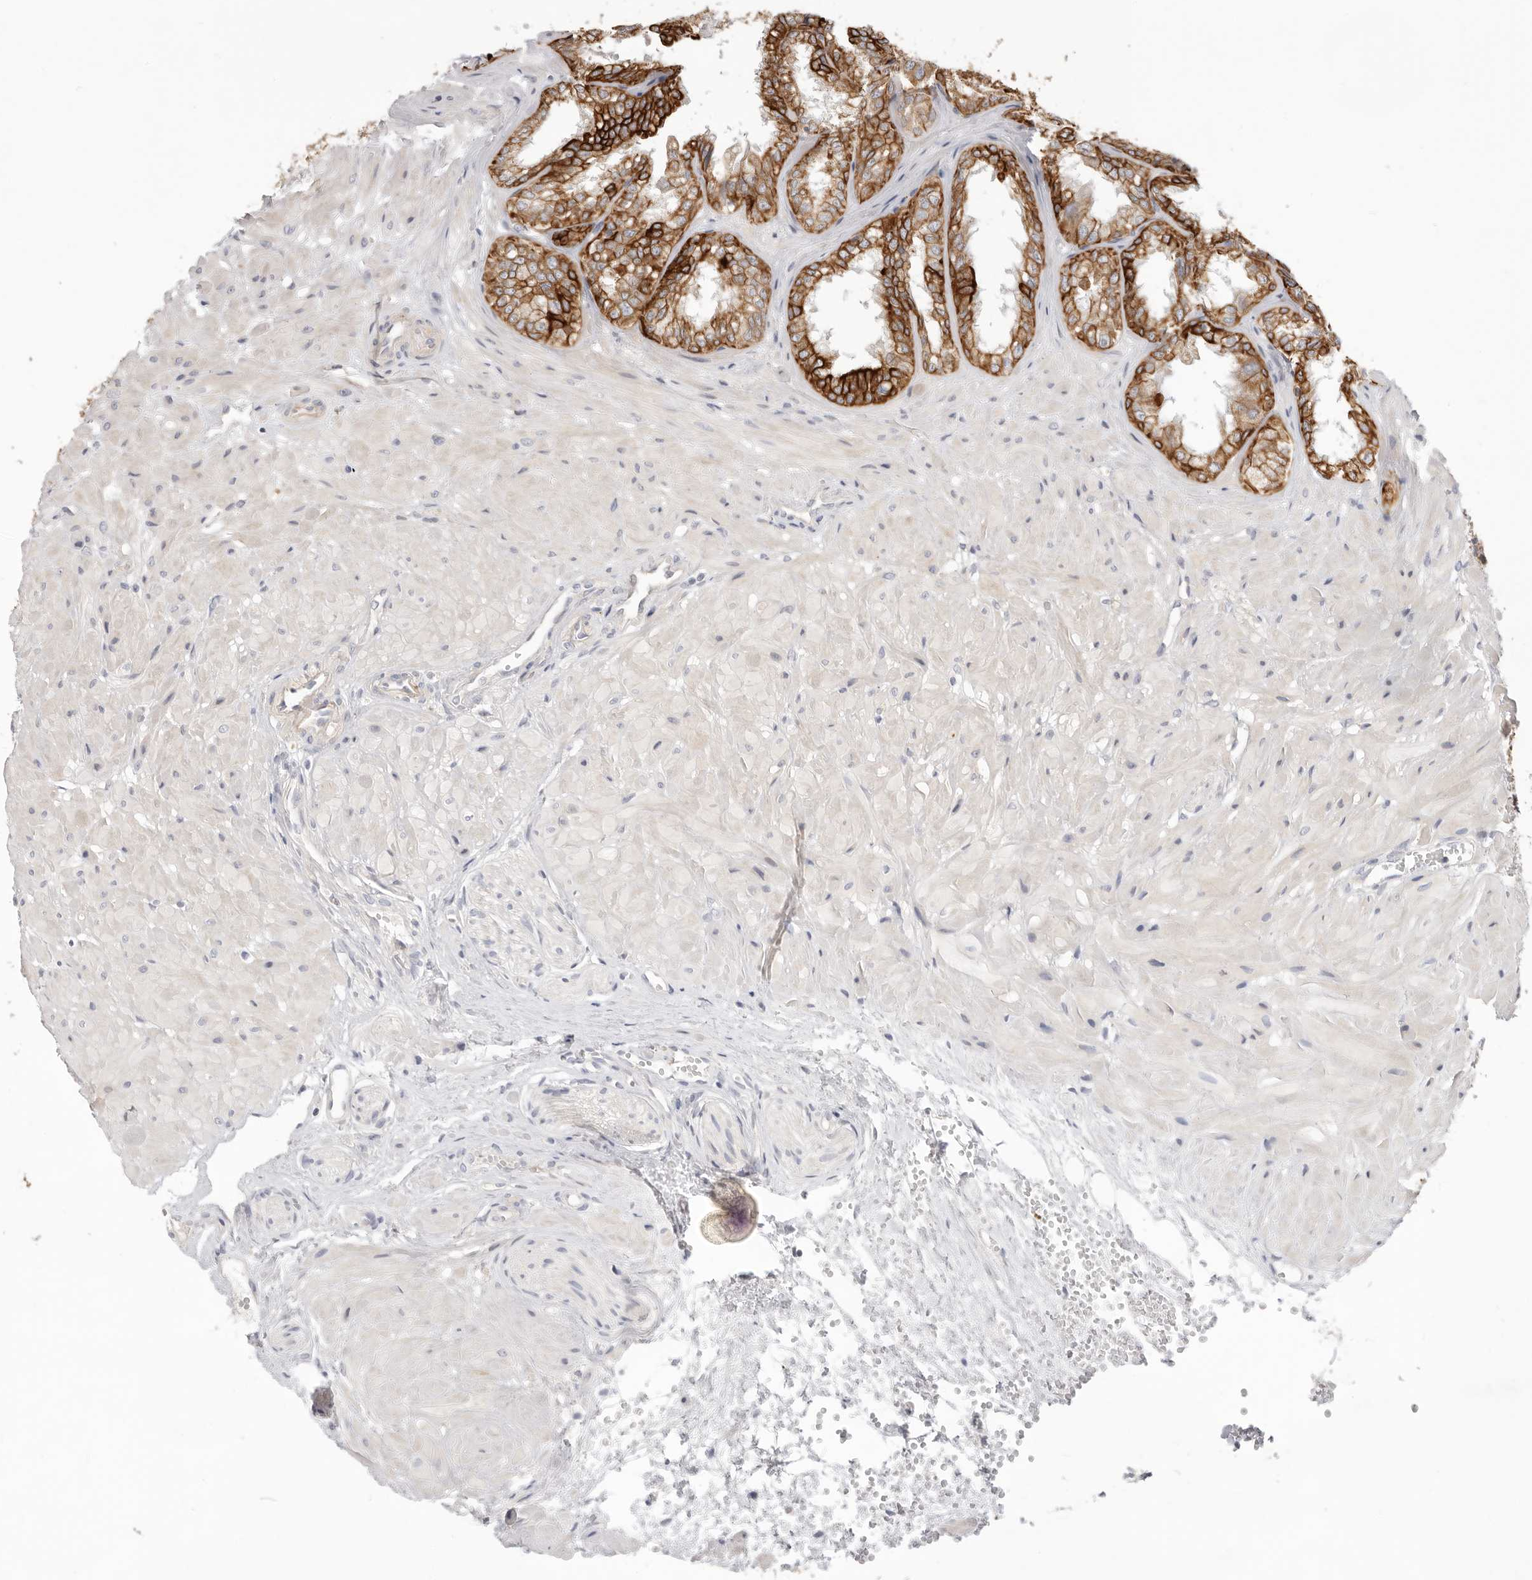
{"staining": {"intensity": "strong", "quantity": ">75%", "location": "cytoplasmic/membranous"}, "tissue": "seminal vesicle", "cell_type": "Glandular cells", "image_type": "normal", "snomed": [{"axis": "morphology", "description": "Normal tissue, NOS"}, {"axis": "topography", "description": "Prostate"}, {"axis": "topography", "description": "Seminal veicle"}], "caption": "Benign seminal vesicle displays strong cytoplasmic/membranous positivity in approximately >75% of glandular cells, visualized by immunohistochemistry. (Stains: DAB (3,3'-diaminobenzidine) in brown, nuclei in blue, Microscopy: brightfield microscopy at high magnification).", "gene": "USH1C", "patient": {"sex": "male", "age": 51}}